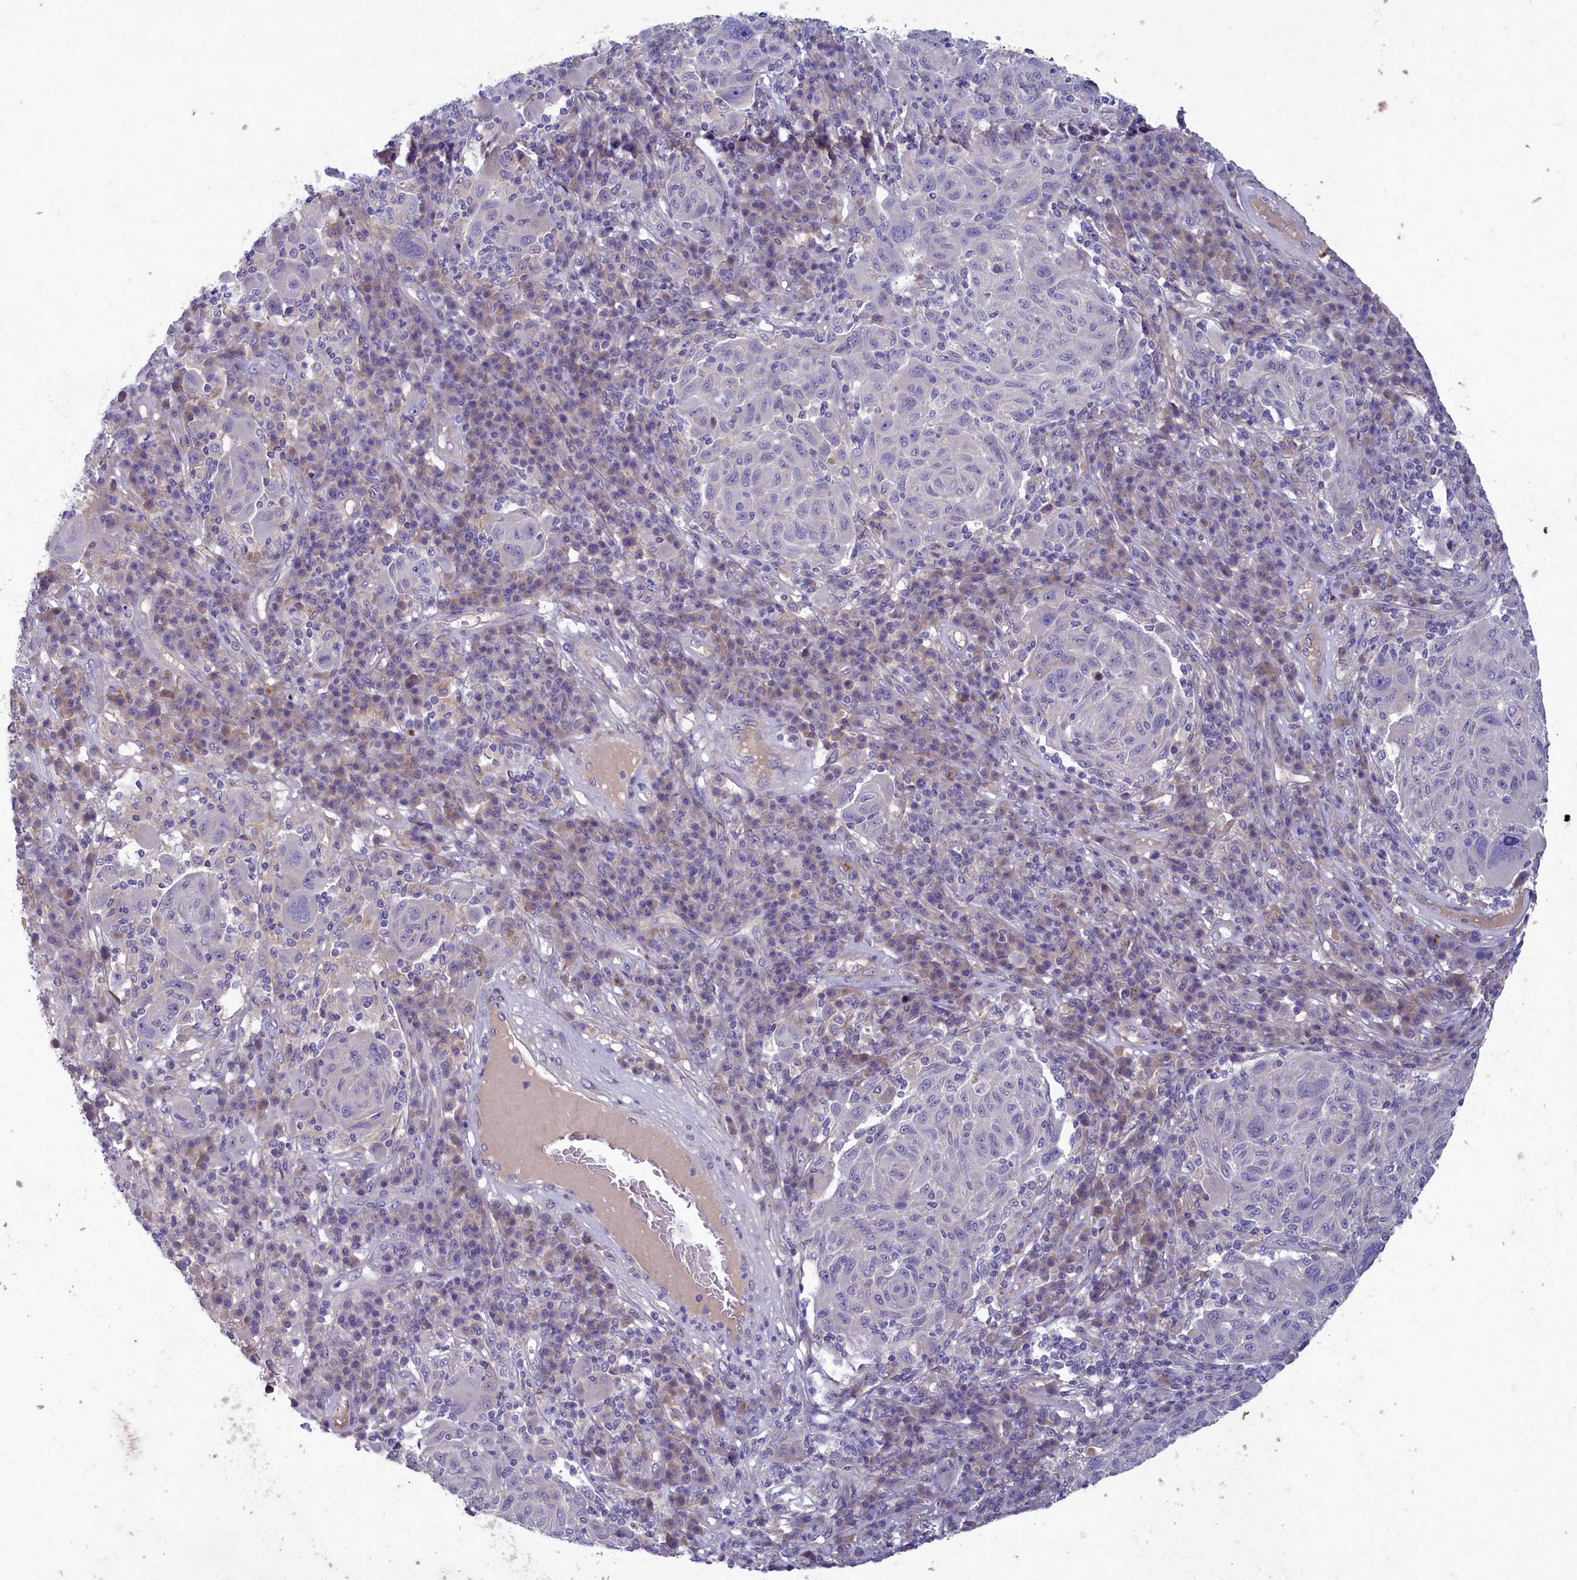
{"staining": {"intensity": "negative", "quantity": "none", "location": "none"}, "tissue": "melanoma", "cell_type": "Tumor cells", "image_type": "cancer", "snomed": [{"axis": "morphology", "description": "Malignant melanoma, NOS"}, {"axis": "topography", "description": "Skin"}], "caption": "Tumor cells are negative for protein expression in human melanoma.", "gene": "PLEKHG6", "patient": {"sex": "male", "age": 53}}